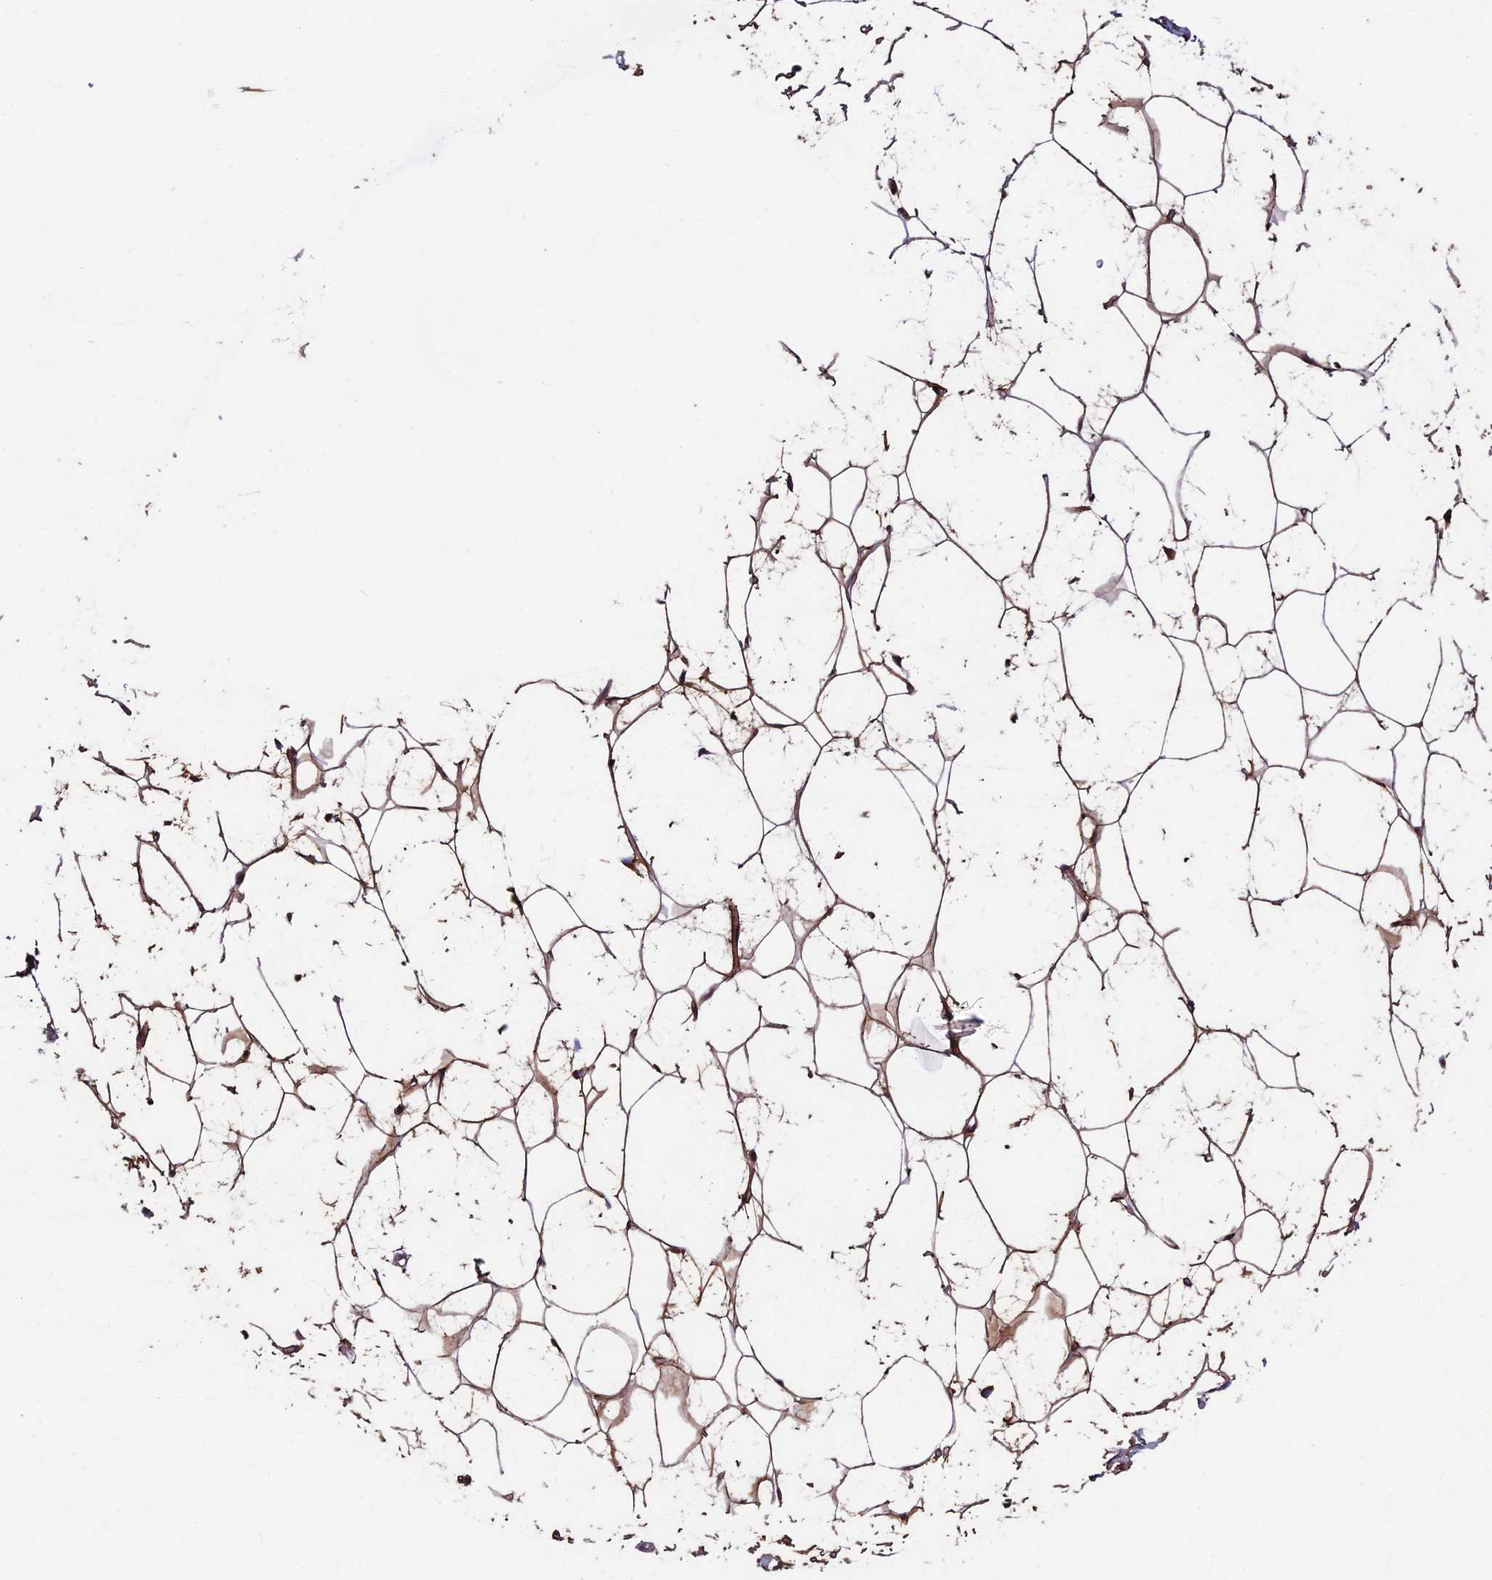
{"staining": {"intensity": "moderate", "quantity": ">75%", "location": "cytoplasmic/membranous"}, "tissue": "adipose tissue", "cell_type": "Adipocytes", "image_type": "normal", "snomed": [{"axis": "morphology", "description": "Normal tissue, NOS"}, {"axis": "topography", "description": "Breast"}], "caption": "The image shows a brown stain indicating the presence of a protein in the cytoplasmic/membranous of adipocytes in adipose tissue. The protein is shown in brown color, while the nuclei are stained blue.", "gene": "COL6A6", "patient": {"sex": "female", "age": 26}}